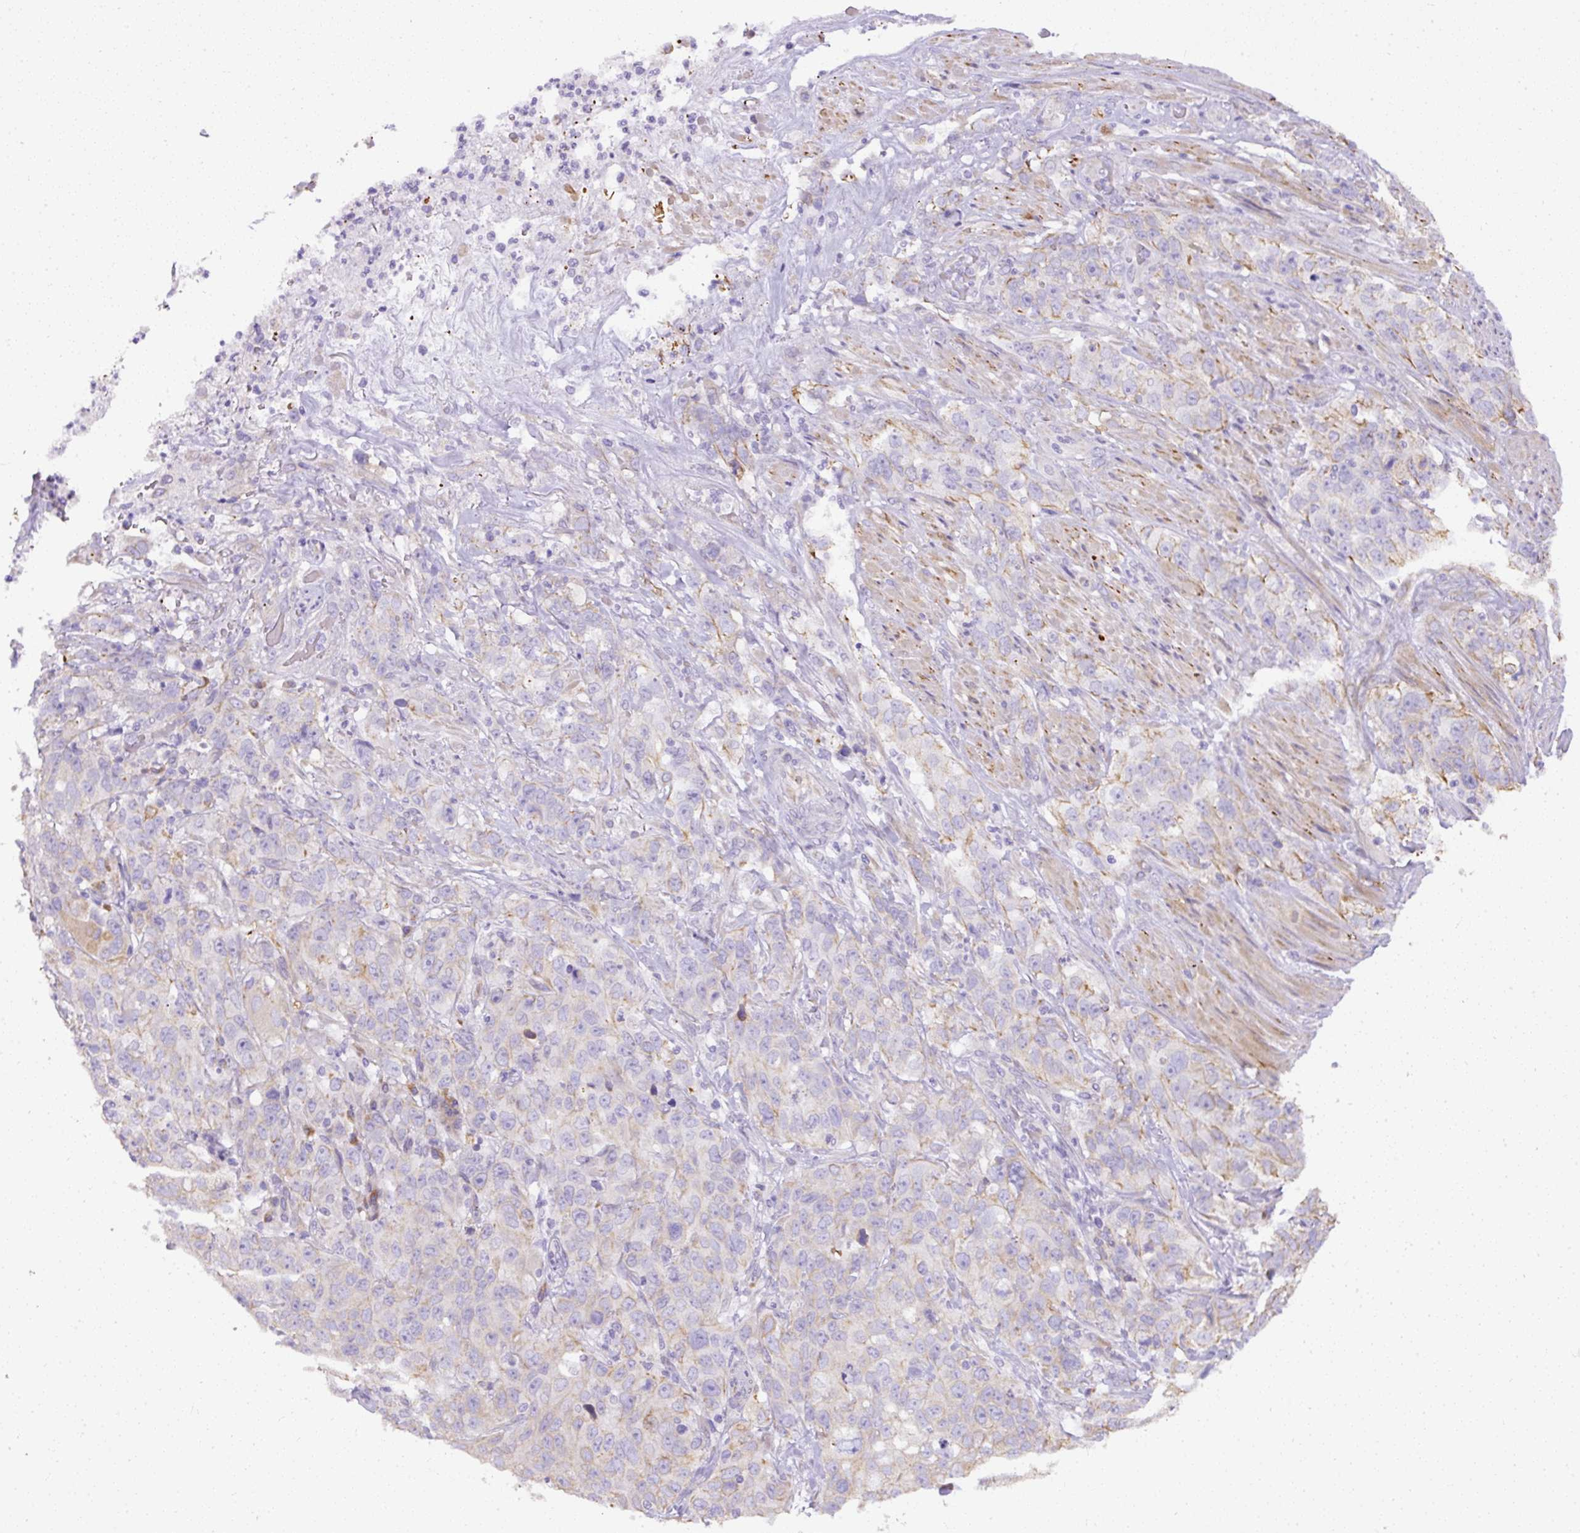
{"staining": {"intensity": "negative", "quantity": "none", "location": "none"}, "tissue": "stomach cancer", "cell_type": "Tumor cells", "image_type": "cancer", "snomed": [{"axis": "morphology", "description": "Adenocarcinoma, NOS"}, {"axis": "topography", "description": "Stomach"}], "caption": "Immunohistochemistry (IHC) photomicrograph of neoplastic tissue: human stomach cancer (adenocarcinoma) stained with DAB reveals no significant protein expression in tumor cells. (DAB (3,3'-diaminobenzidine) immunohistochemistry (IHC) visualized using brightfield microscopy, high magnification).", "gene": "FAM149A", "patient": {"sex": "male", "age": 48}}